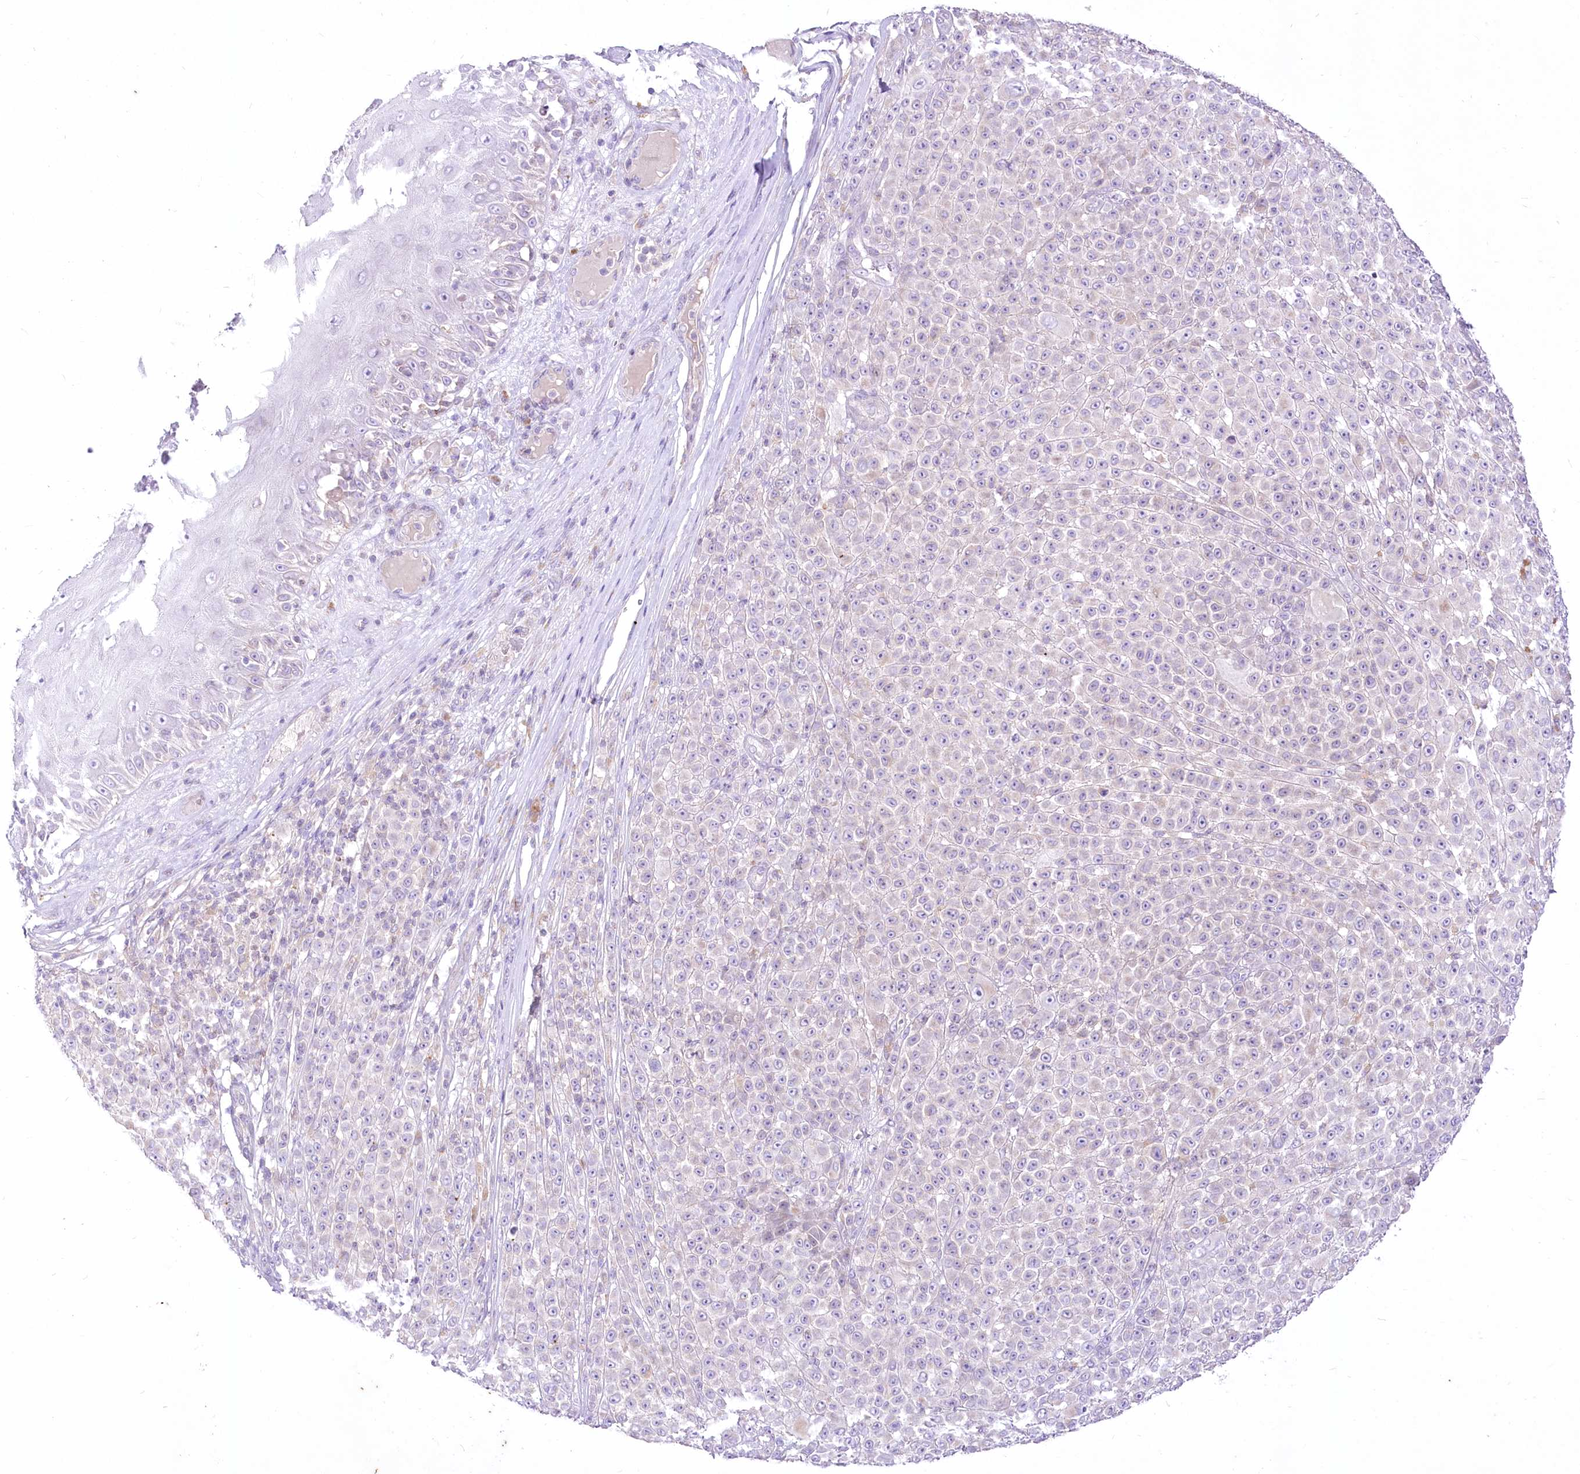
{"staining": {"intensity": "weak", "quantity": "<25%", "location": "cytoplasmic/membranous"}, "tissue": "melanoma", "cell_type": "Tumor cells", "image_type": "cancer", "snomed": [{"axis": "morphology", "description": "Malignant melanoma, NOS"}, {"axis": "topography", "description": "Skin"}], "caption": "A histopathology image of human malignant melanoma is negative for staining in tumor cells.", "gene": "HELT", "patient": {"sex": "female", "age": 94}}